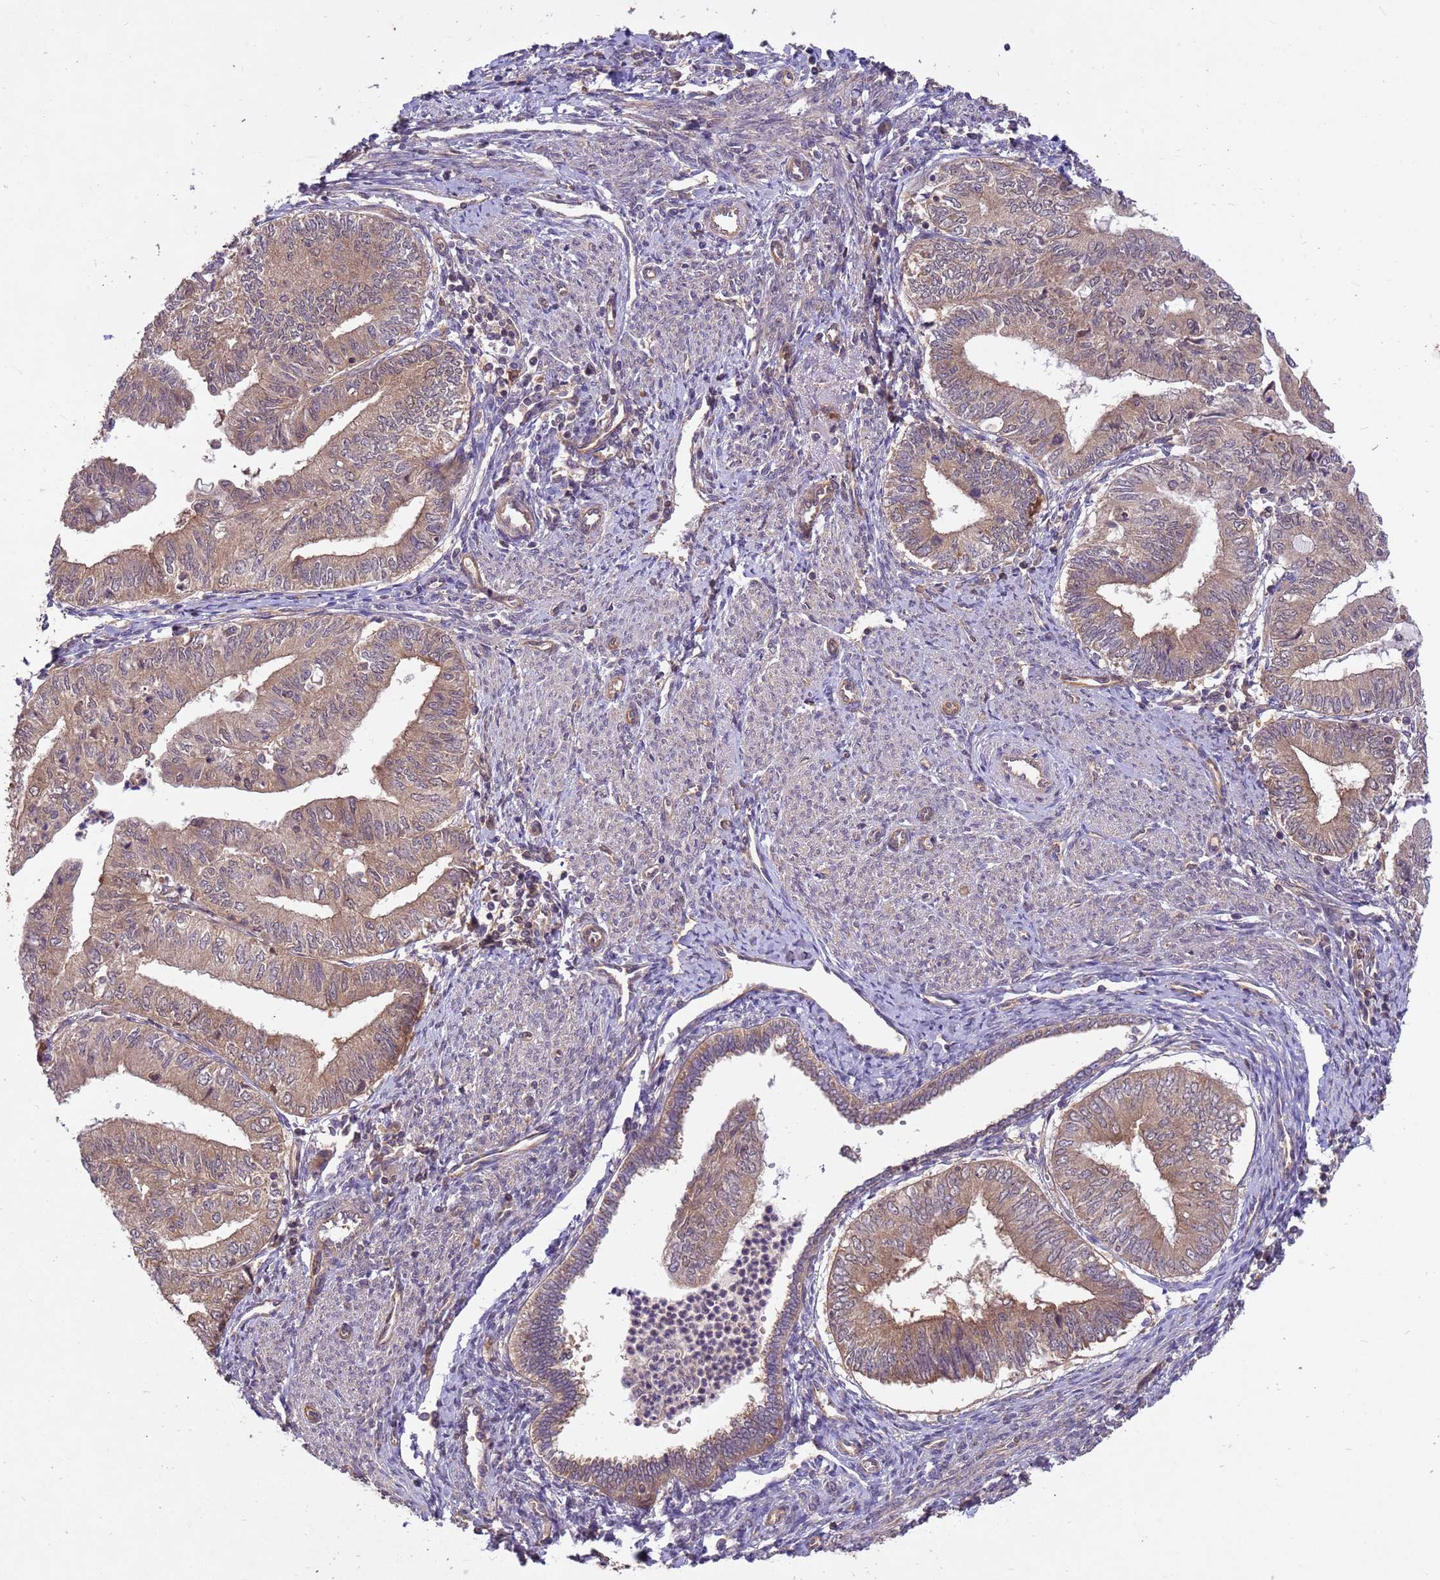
{"staining": {"intensity": "moderate", "quantity": ">75%", "location": "cytoplasmic/membranous,nuclear"}, "tissue": "endometrial cancer", "cell_type": "Tumor cells", "image_type": "cancer", "snomed": [{"axis": "morphology", "description": "Adenocarcinoma, NOS"}, {"axis": "topography", "description": "Endometrium"}], "caption": "Immunohistochemistry (IHC) micrograph of human endometrial adenocarcinoma stained for a protein (brown), which displays medium levels of moderate cytoplasmic/membranous and nuclear staining in approximately >75% of tumor cells.", "gene": "PPP2CB", "patient": {"sex": "female", "age": 66}}